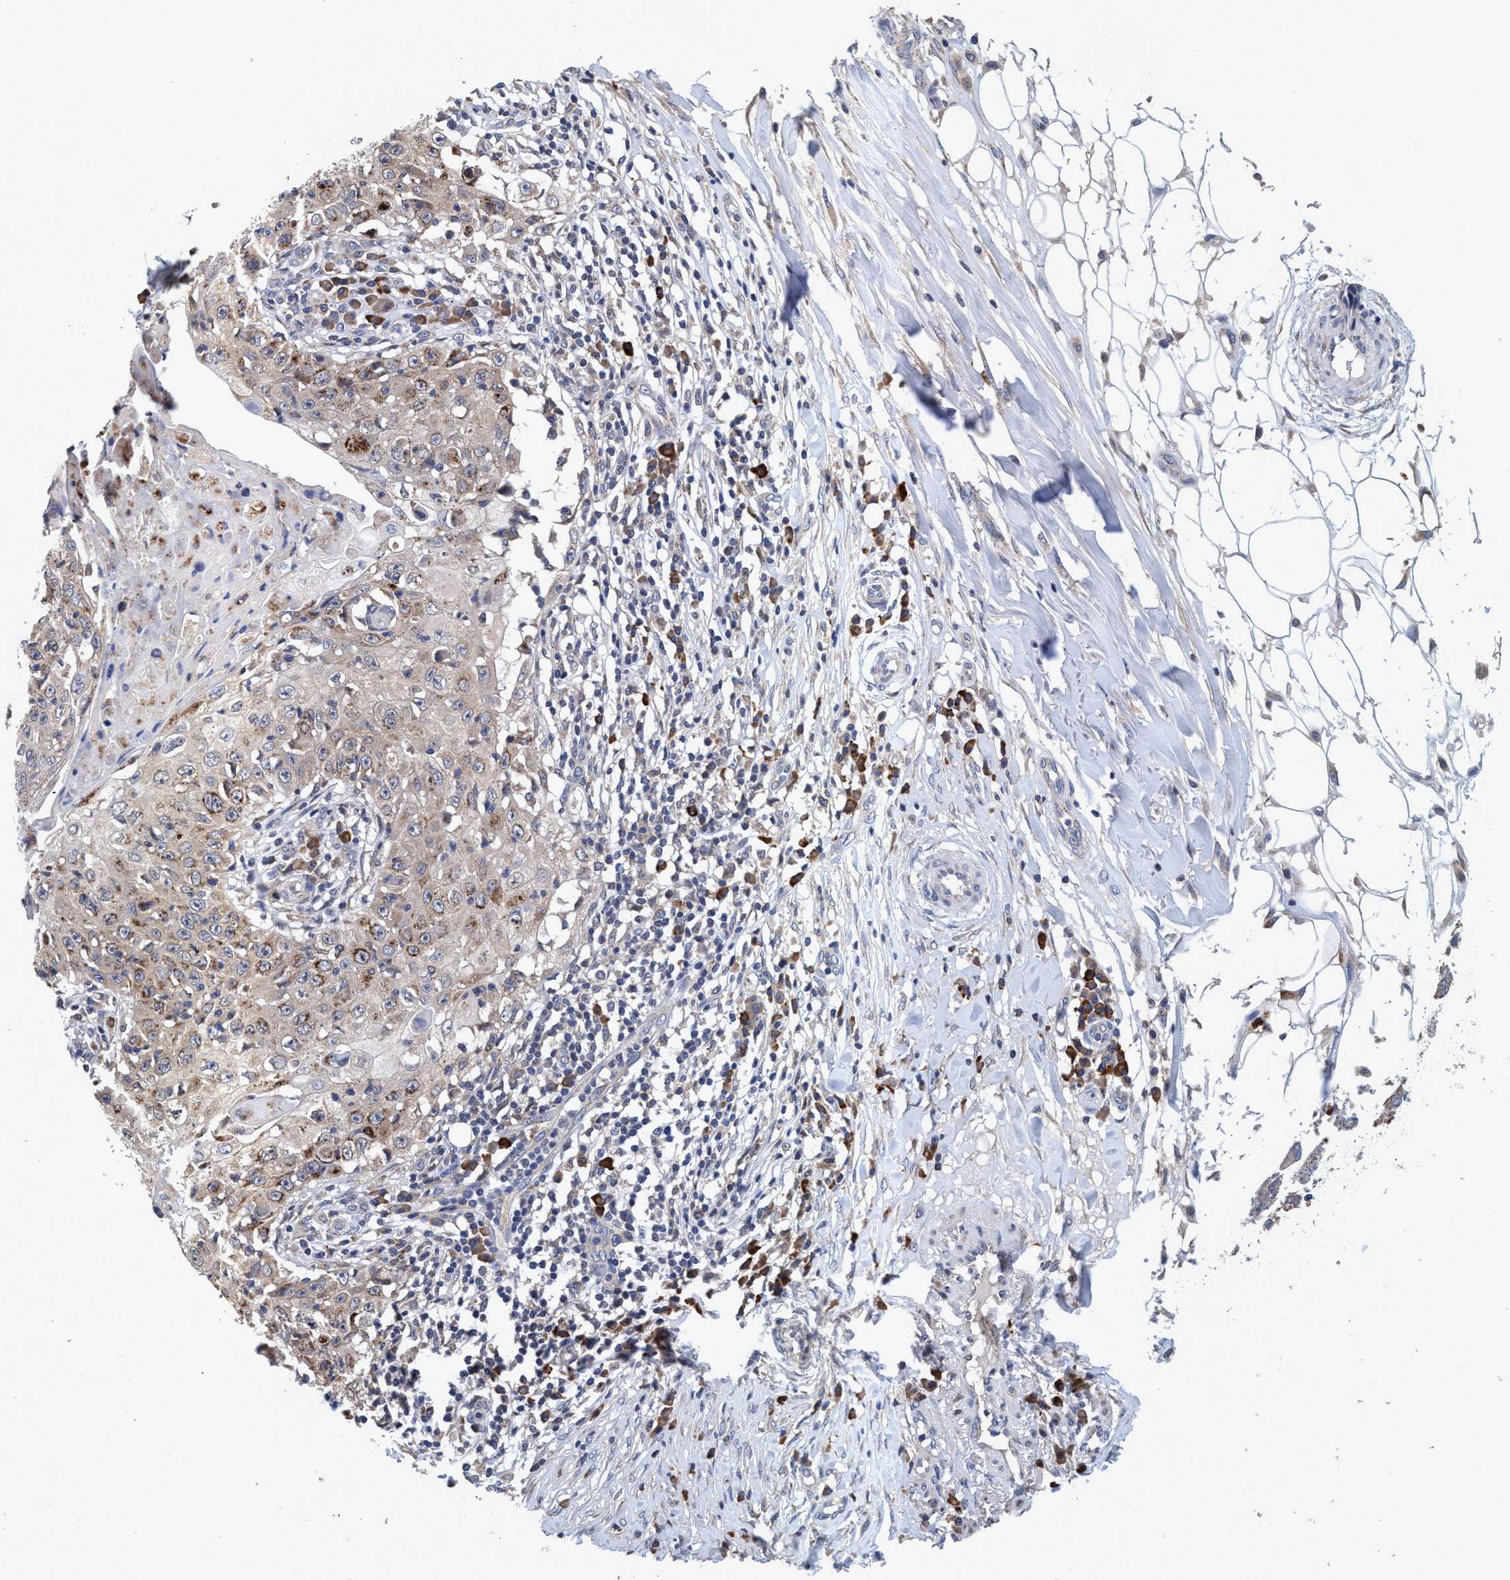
{"staining": {"intensity": "weak", "quantity": "<25%", "location": "cytoplasmic/membranous"}, "tissue": "skin cancer", "cell_type": "Tumor cells", "image_type": "cancer", "snomed": [{"axis": "morphology", "description": "Squamous cell carcinoma, NOS"}, {"axis": "topography", "description": "Skin"}], "caption": "The image displays no significant expression in tumor cells of skin cancer.", "gene": "CALCOCO2", "patient": {"sex": "male", "age": 86}}